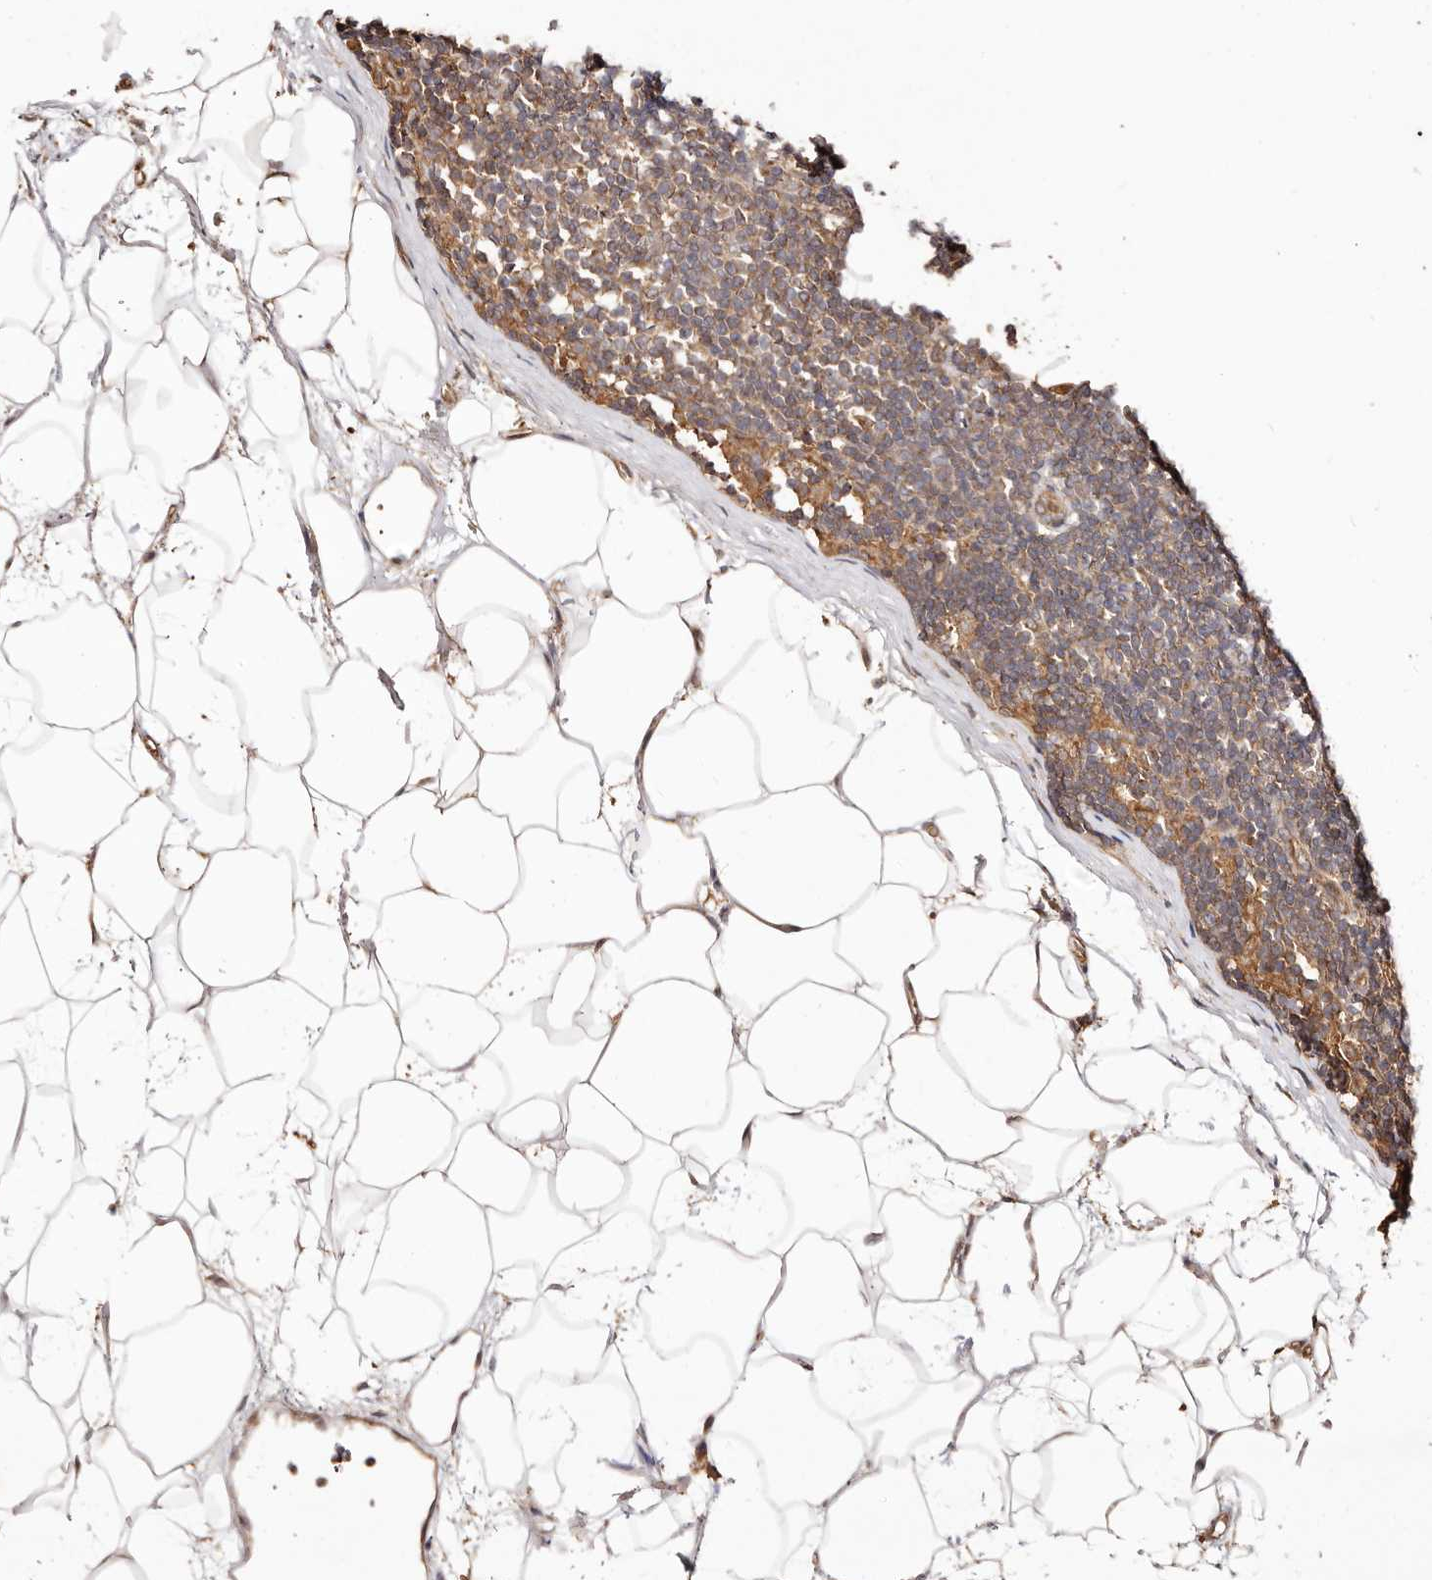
{"staining": {"intensity": "moderate", "quantity": ">75%", "location": "cytoplasmic/membranous"}, "tissue": "lymphoma", "cell_type": "Tumor cells", "image_type": "cancer", "snomed": [{"axis": "morphology", "description": "Malignant lymphoma, non-Hodgkin's type, Low grade"}, {"axis": "topography", "description": "Lymph node"}], "caption": "A brown stain shows moderate cytoplasmic/membranous staining of a protein in human low-grade malignant lymphoma, non-Hodgkin's type tumor cells. The staining is performed using DAB brown chromogen to label protein expression. The nuclei are counter-stained blue using hematoxylin.", "gene": "MAPK1", "patient": {"sex": "female", "age": 53}}